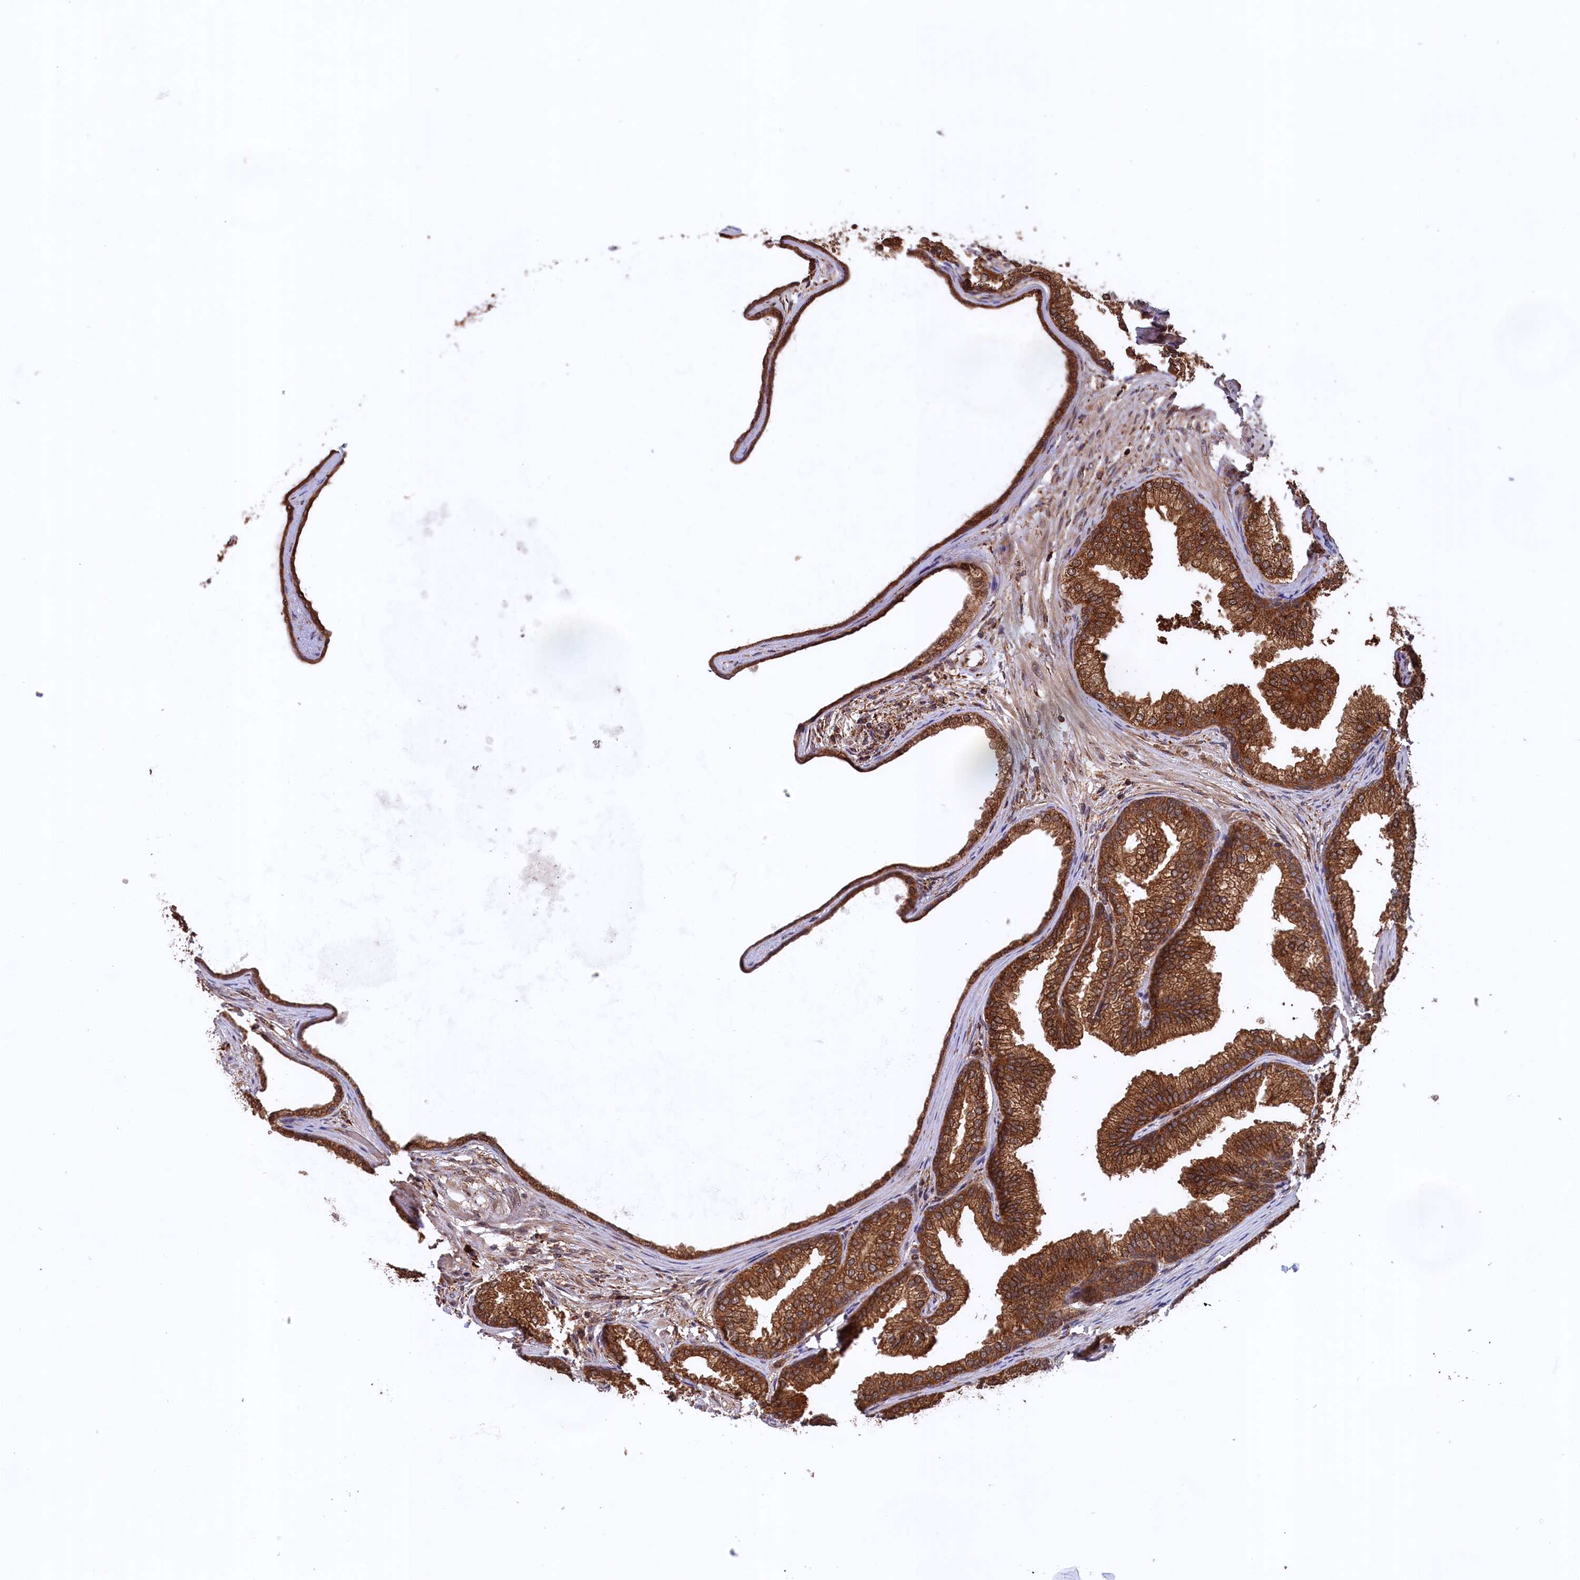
{"staining": {"intensity": "strong", "quantity": ">75%", "location": "cytoplasmic/membranous"}, "tissue": "prostate", "cell_type": "Glandular cells", "image_type": "normal", "snomed": [{"axis": "morphology", "description": "Normal tissue, NOS"}, {"axis": "topography", "description": "Prostate"}], "caption": "Protein staining exhibits strong cytoplasmic/membranous staining in approximately >75% of glandular cells in benign prostate.", "gene": "PLA2G4C", "patient": {"sex": "male", "age": 76}}